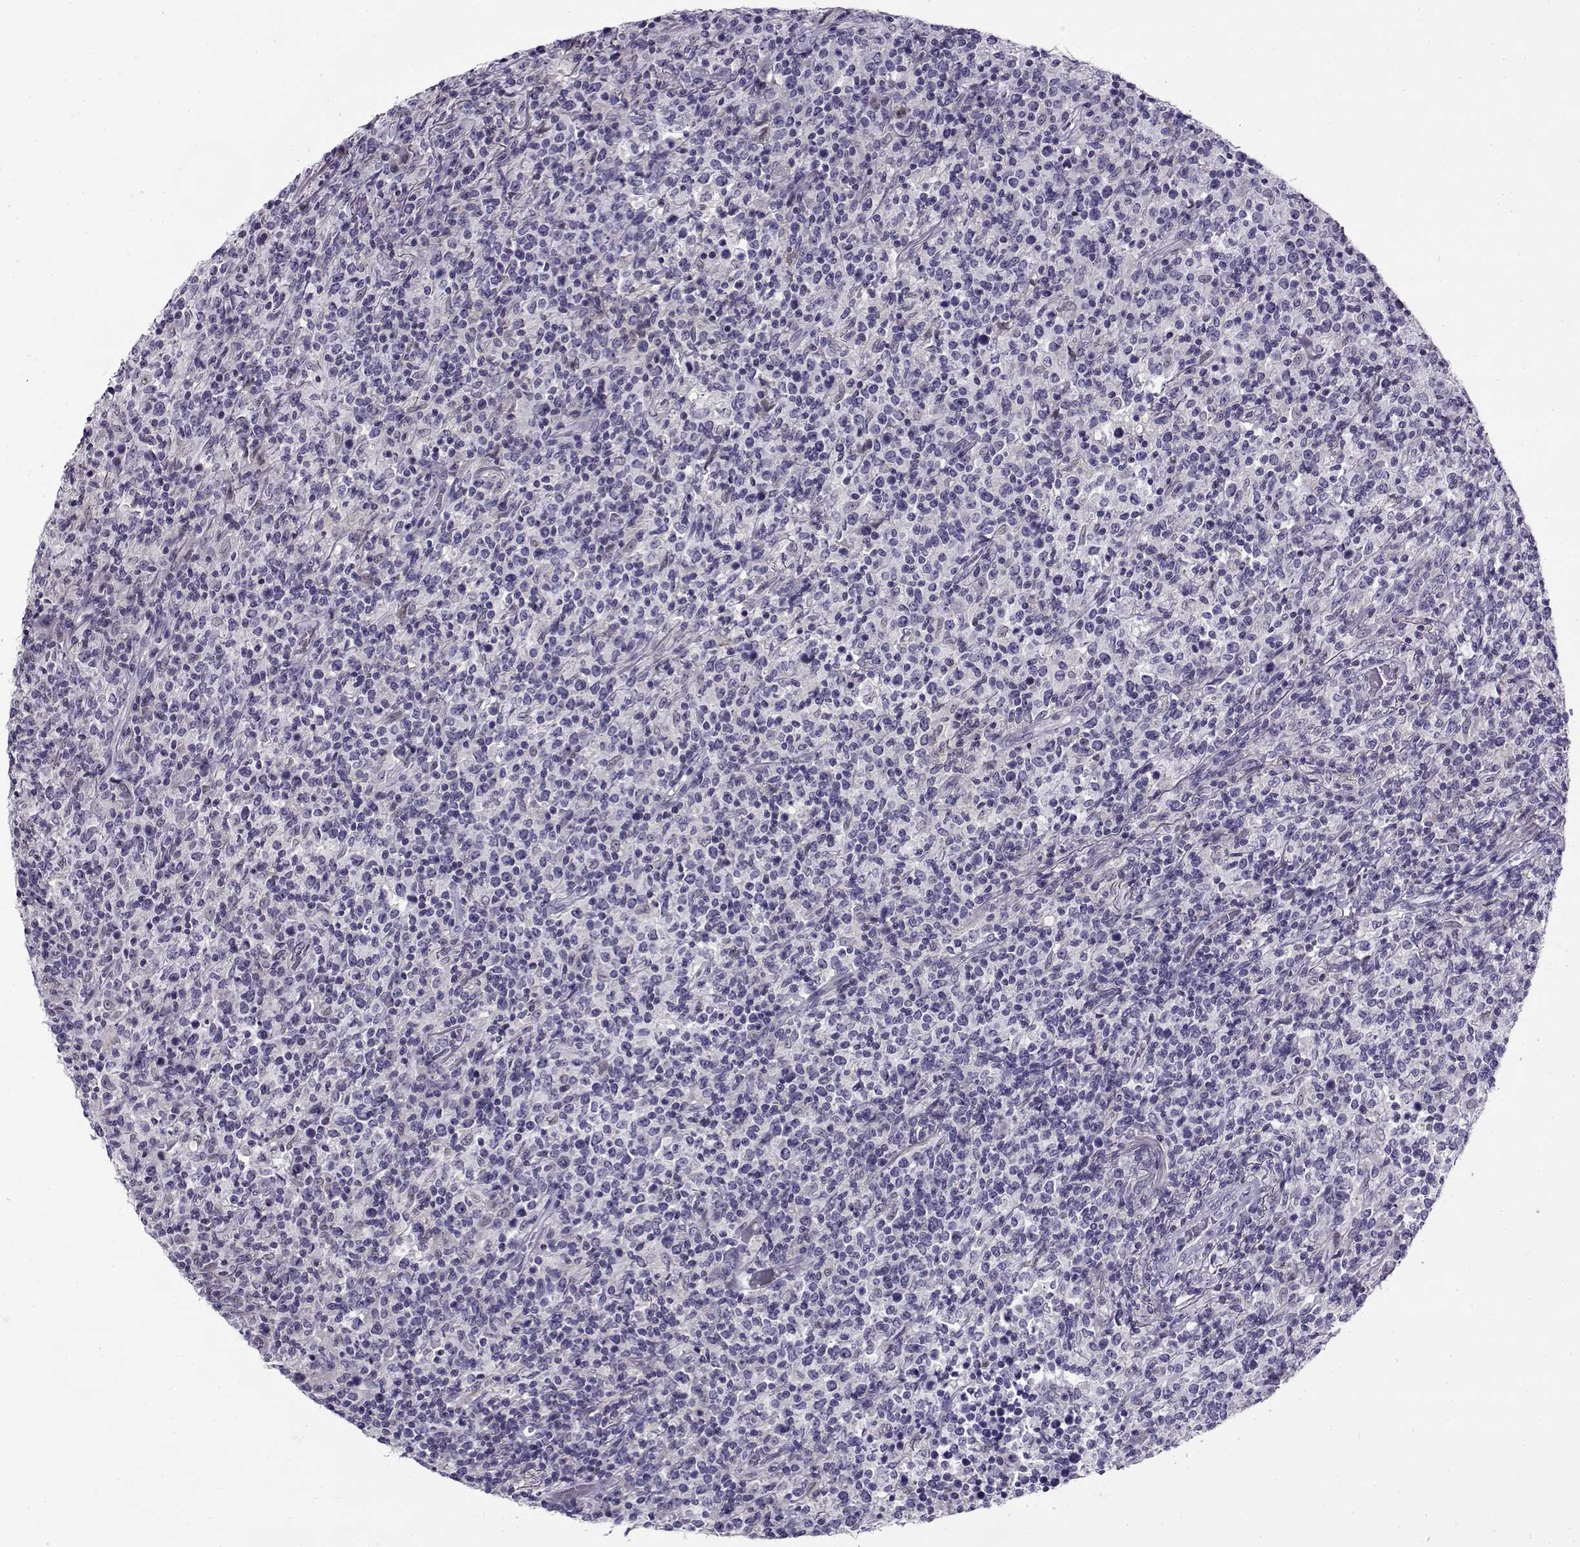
{"staining": {"intensity": "negative", "quantity": "none", "location": "none"}, "tissue": "lymphoma", "cell_type": "Tumor cells", "image_type": "cancer", "snomed": [{"axis": "morphology", "description": "Malignant lymphoma, non-Hodgkin's type, High grade"}, {"axis": "topography", "description": "Lung"}], "caption": "IHC photomicrograph of neoplastic tissue: high-grade malignant lymphoma, non-Hodgkin's type stained with DAB (3,3'-diaminobenzidine) displays no significant protein positivity in tumor cells.", "gene": "FEZF1", "patient": {"sex": "male", "age": 79}}